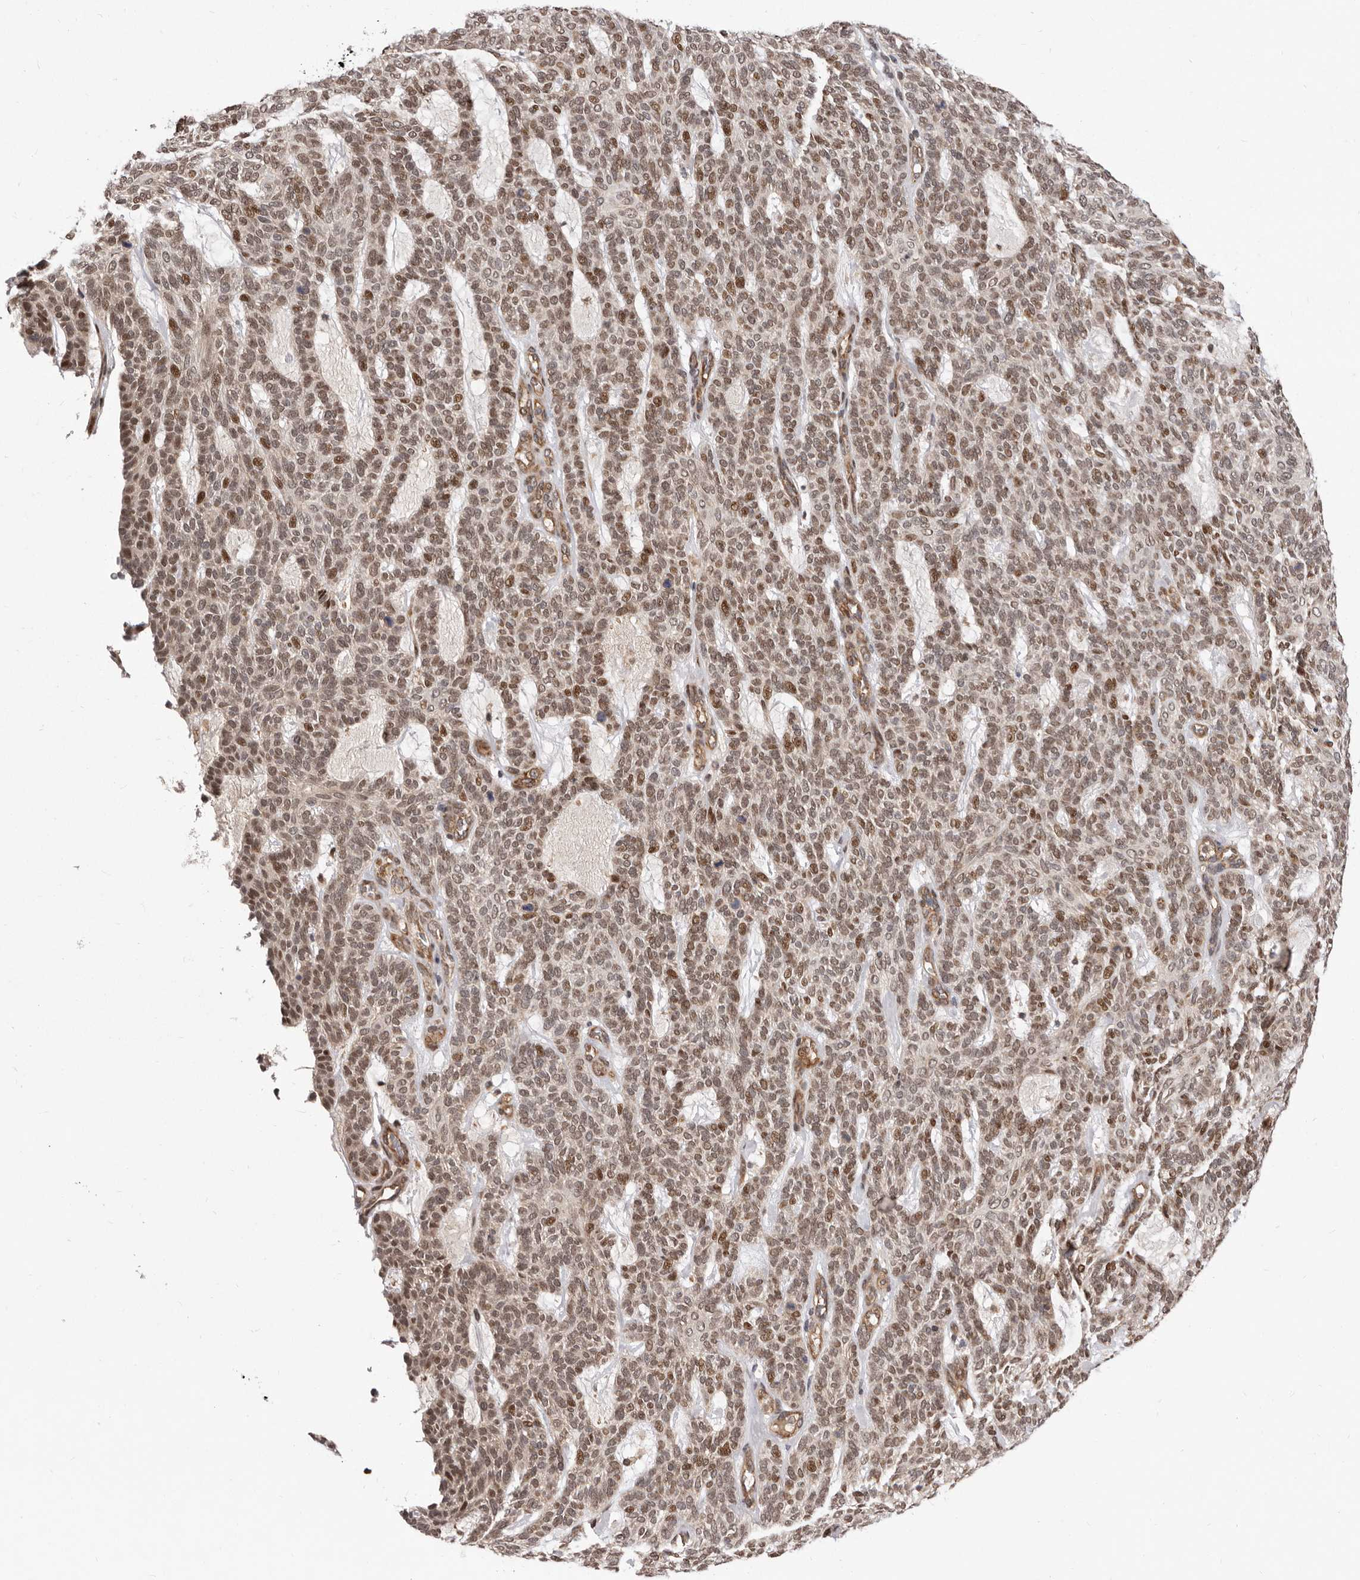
{"staining": {"intensity": "moderate", "quantity": ">75%", "location": "cytoplasmic/membranous,nuclear"}, "tissue": "skin cancer", "cell_type": "Tumor cells", "image_type": "cancer", "snomed": [{"axis": "morphology", "description": "Squamous cell carcinoma, NOS"}, {"axis": "topography", "description": "Skin"}], "caption": "Protein expression analysis of skin cancer (squamous cell carcinoma) demonstrates moderate cytoplasmic/membranous and nuclear staining in about >75% of tumor cells. (brown staining indicates protein expression, while blue staining denotes nuclei).", "gene": "GLRX3", "patient": {"sex": "female", "age": 90}}